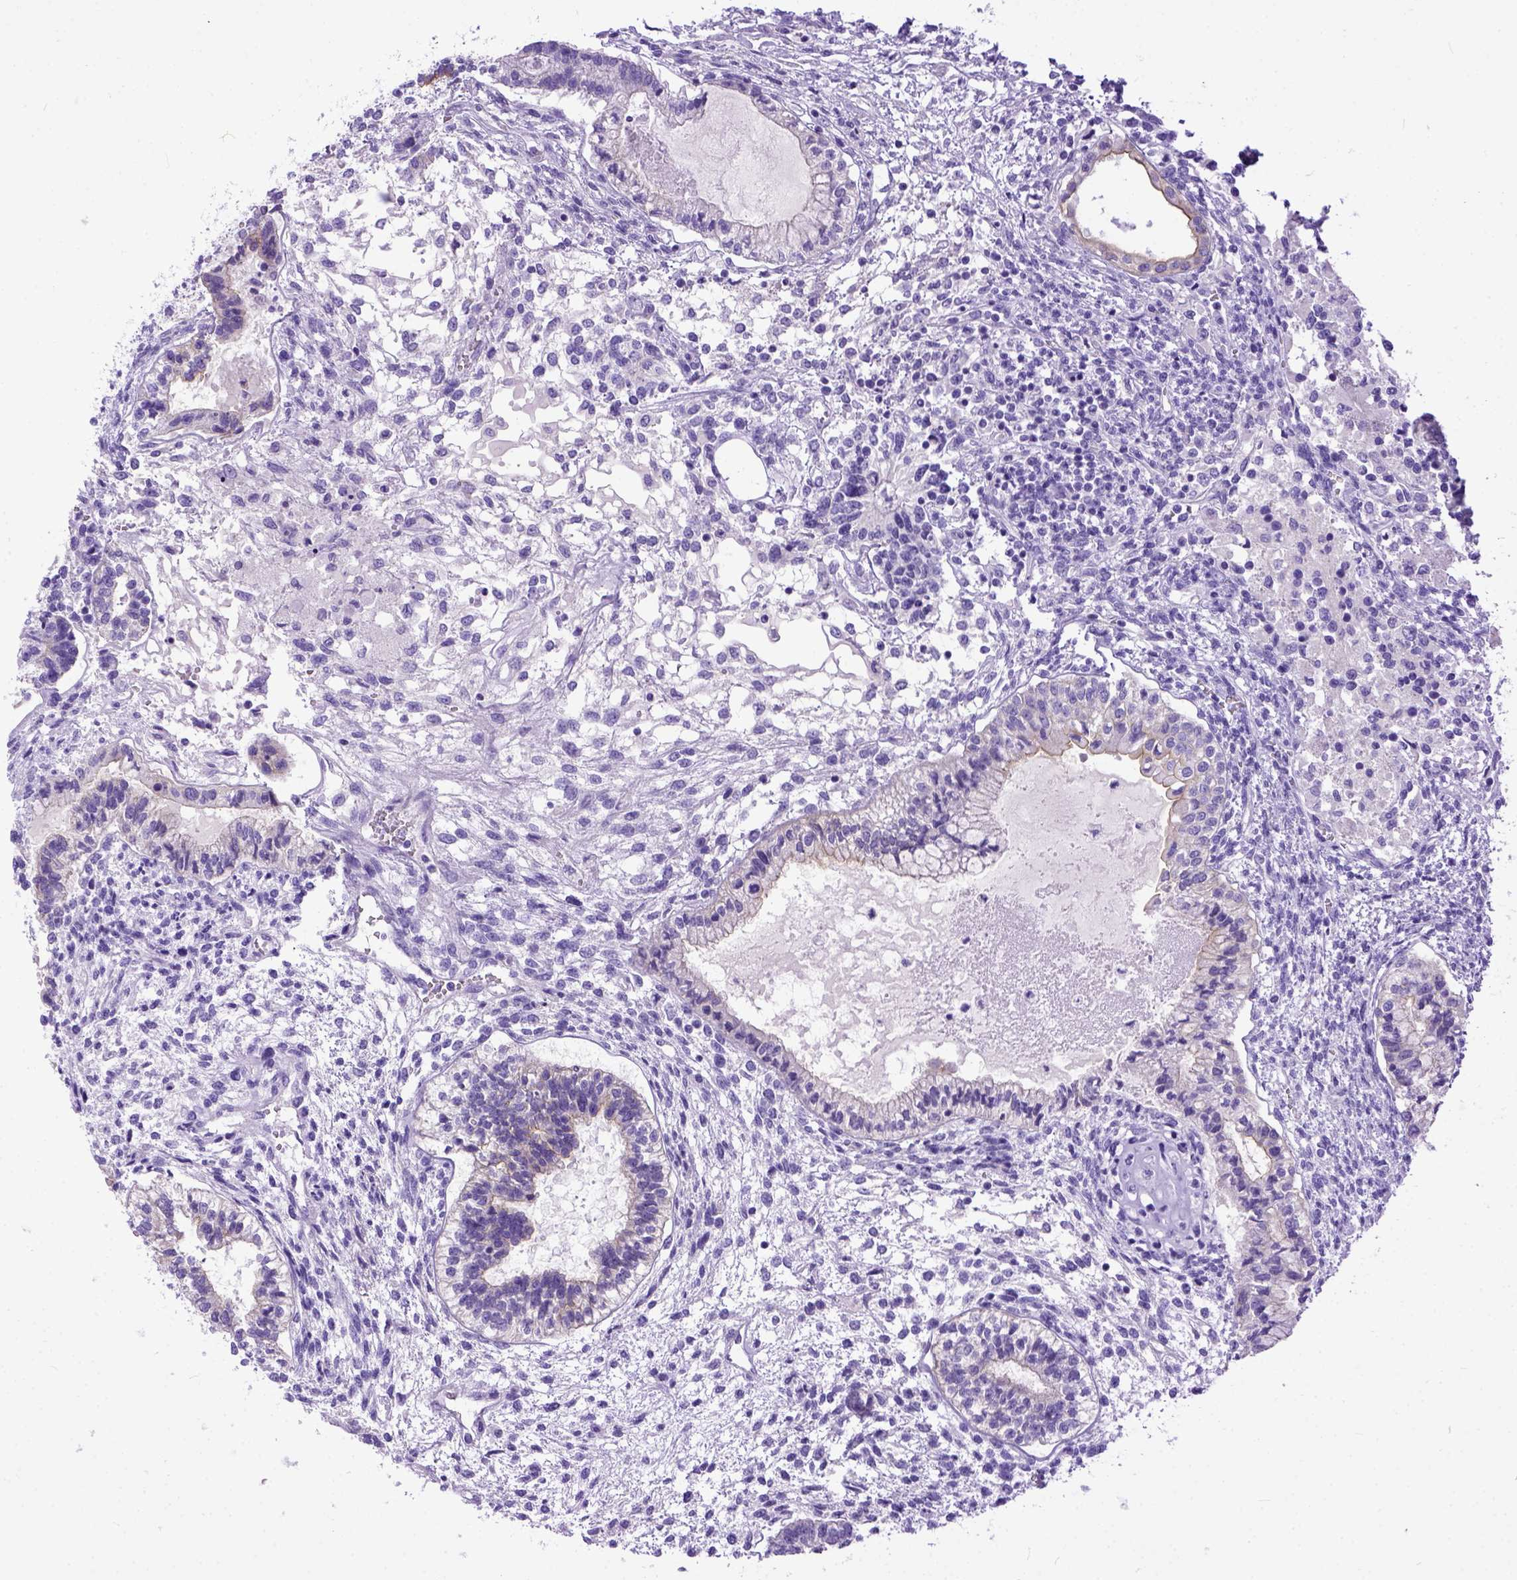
{"staining": {"intensity": "negative", "quantity": "none", "location": "none"}, "tissue": "testis cancer", "cell_type": "Tumor cells", "image_type": "cancer", "snomed": [{"axis": "morphology", "description": "Carcinoma, Embryonal, NOS"}, {"axis": "topography", "description": "Testis"}], "caption": "This is an IHC histopathology image of human embryonal carcinoma (testis). There is no staining in tumor cells.", "gene": "PPL", "patient": {"sex": "male", "age": 37}}